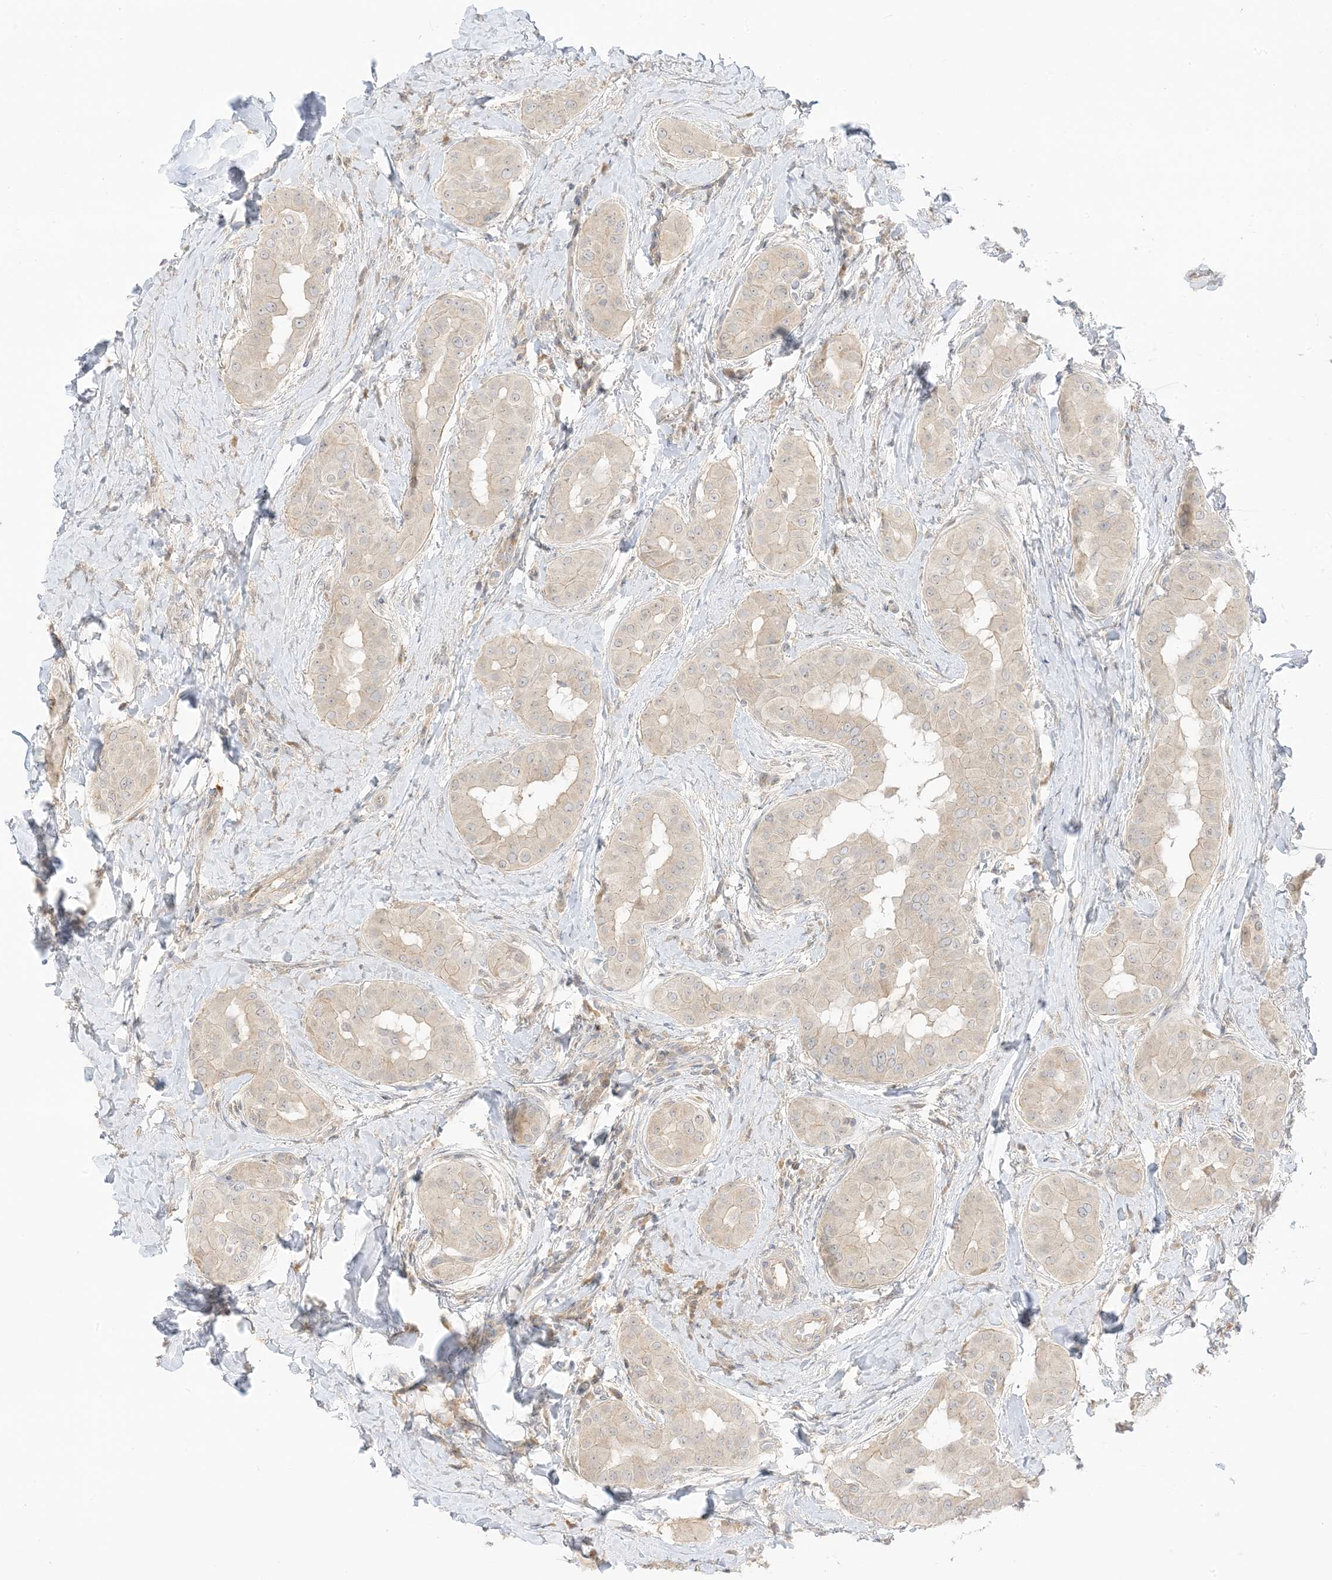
{"staining": {"intensity": "weak", "quantity": ">75%", "location": "cytoplasmic/membranous"}, "tissue": "thyroid cancer", "cell_type": "Tumor cells", "image_type": "cancer", "snomed": [{"axis": "morphology", "description": "Papillary adenocarcinoma, NOS"}, {"axis": "topography", "description": "Thyroid gland"}], "caption": "IHC image of human thyroid papillary adenocarcinoma stained for a protein (brown), which demonstrates low levels of weak cytoplasmic/membranous staining in approximately >75% of tumor cells.", "gene": "ETAA1", "patient": {"sex": "male", "age": 33}}